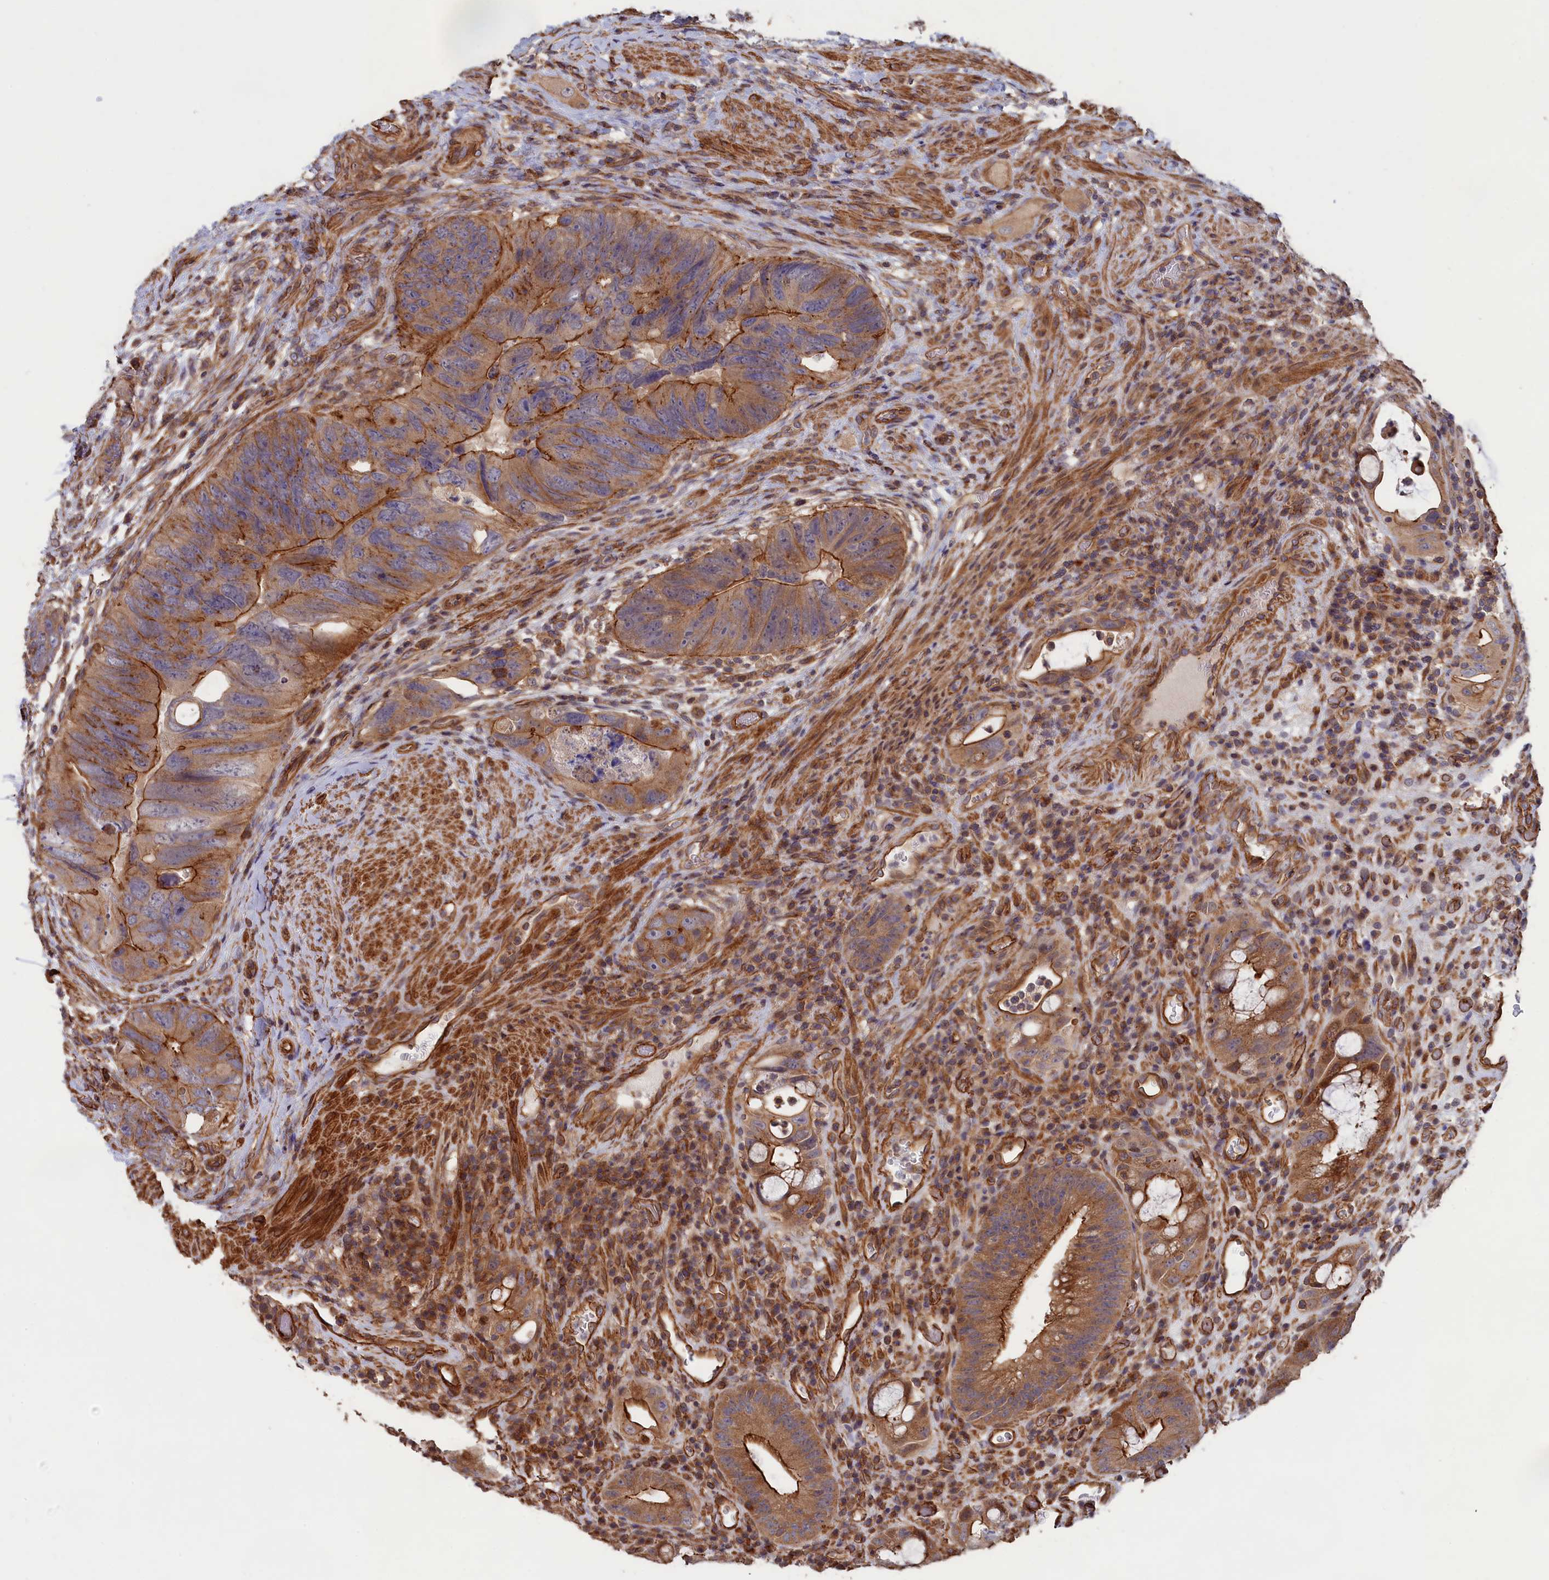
{"staining": {"intensity": "strong", "quantity": "25%-75%", "location": "cytoplasmic/membranous"}, "tissue": "colorectal cancer", "cell_type": "Tumor cells", "image_type": "cancer", "snomed": [{"axis": "morphology", "description": "Adenocarcinoma, NOS"}, {"axis": "topography", "description": "Rectum"}], "caption": "Protein staining reveals strong cytoplasmic/membranous expression in approximately 25%-75% of tumor cells in colorectal adenocarcinoma.", "gene": "ANKRD27", "patient": {"sex": "male", "age": 59}}